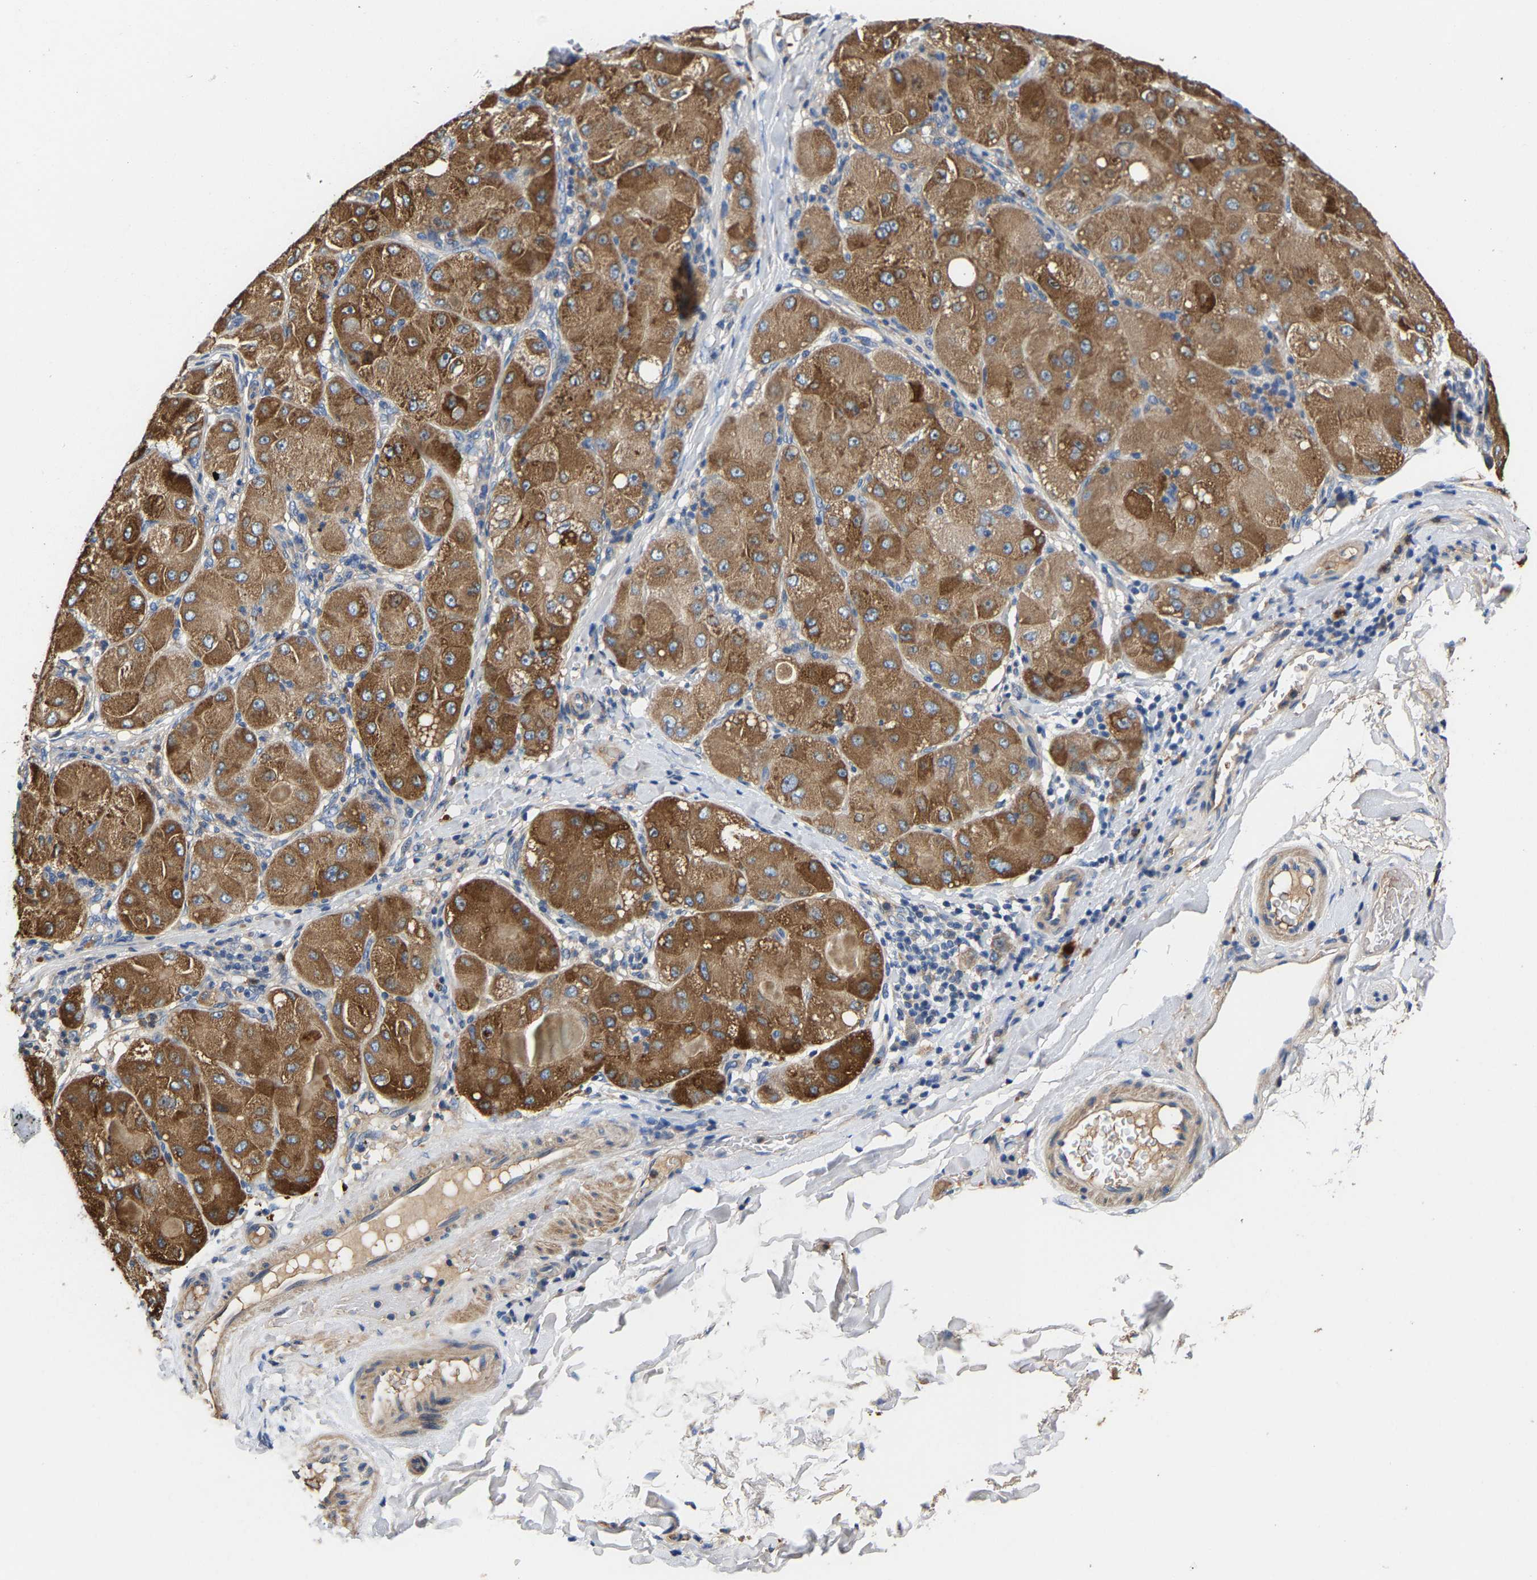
{"staining": {"intensity": "moderate", "quantity": ">75%", "location": "cytoplasmic/membranous"}, "tissue": "liver cancer", "cell_type": "Tumor cells", "image_type": "cancer", "snomed": [{"axis": "morphology", "description": "Carcinoma, Hepatocellular, NOS"}, {"axis": "topography", "description": "Liver"}], "caption": "A high-resolution image shows immunohistochemistry staining of hepatocellular carcinoma (liver), which displays moderate cytoplasmic/membranous expression in about >75% of tumor cells.", "gene": "CCDC171", "patient": {"sex": "male", "age": 80}}